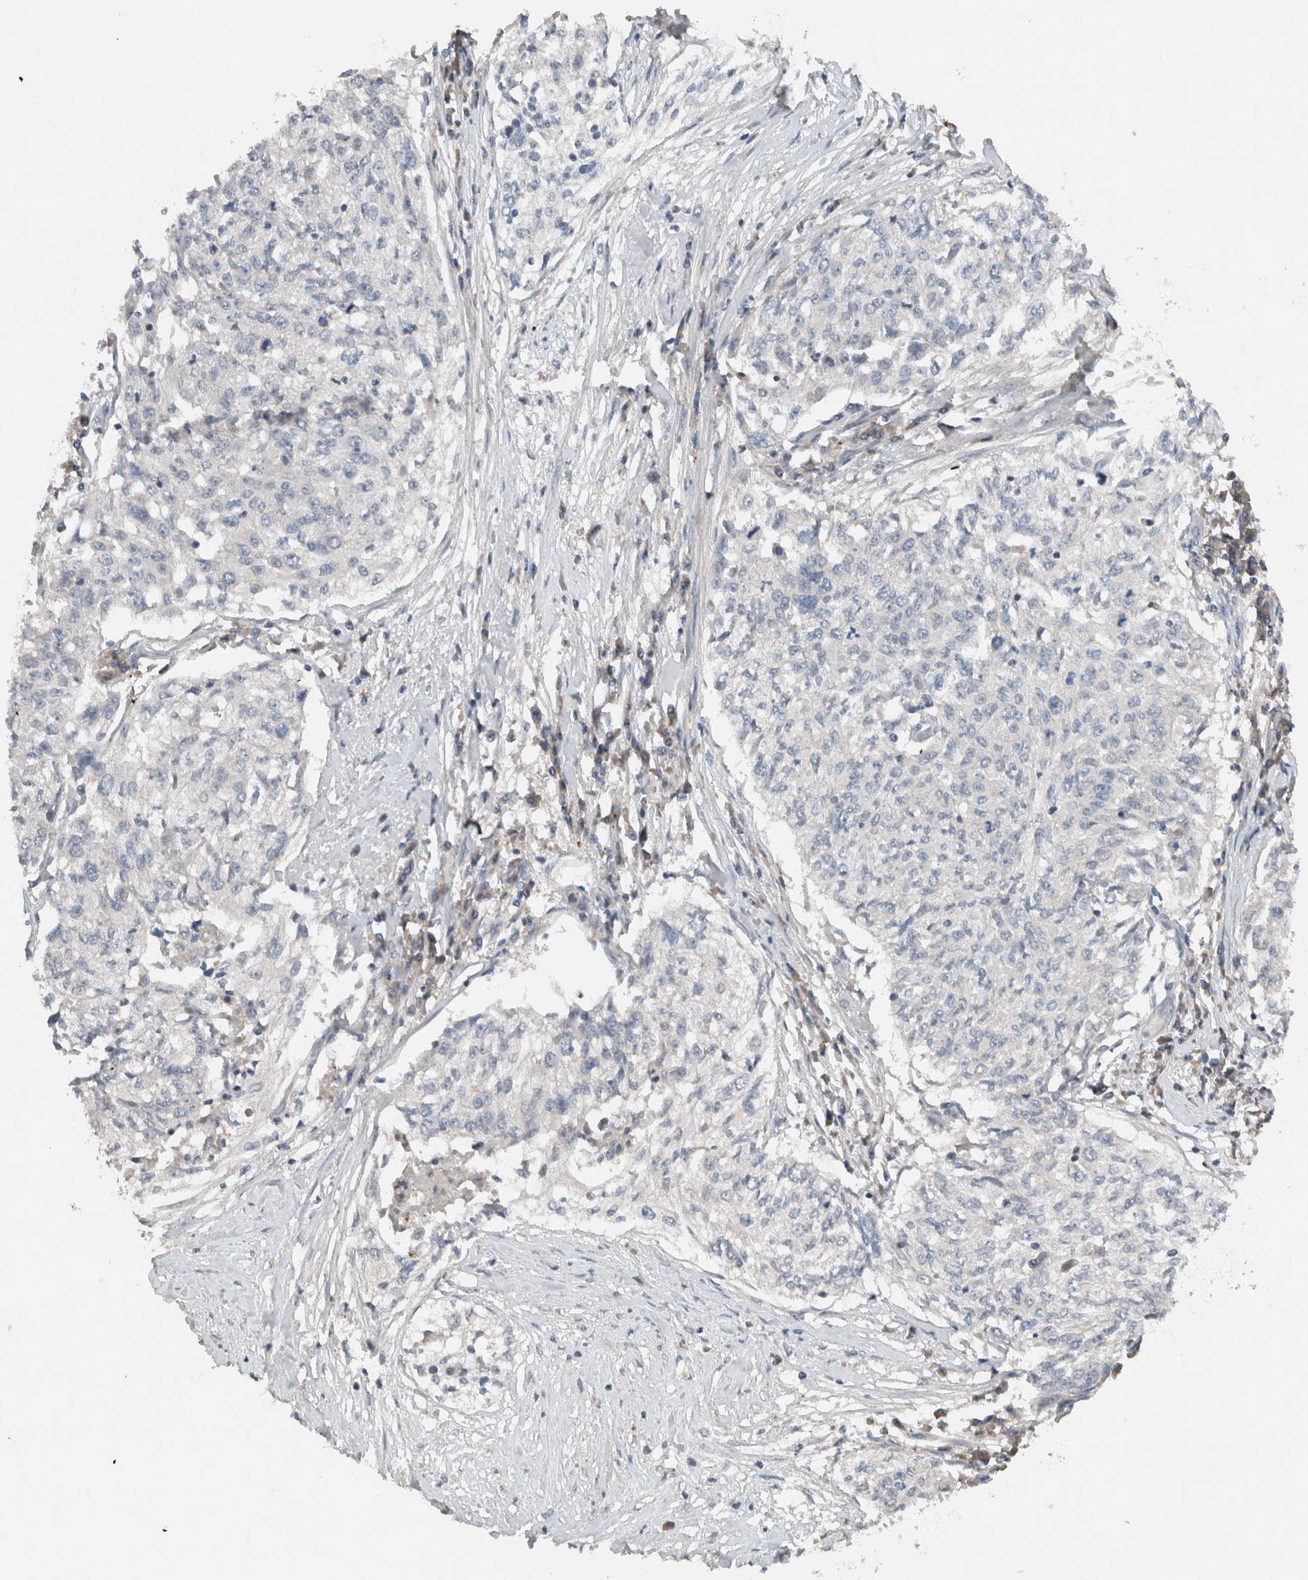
{"staining": {"intensity": "negative", "quantity": "none", "location": "none"}, "tissue": "cervical cancer", "cell_type": "Tumor cells", "image_type": "cancer", "snomed": [{"axis": "morphology", "description": "Squamous cell carcinoma, NOS"}, {"axis": "topography", "description": "Cervix"}], "caption": "This is an immunohistochemistry (IHC) photomicrograph of squamous cell carcinoma (cervical). There is no expression in tumor cells.", "gene": "UGCG", "patient": {"sex": "female", "age": 57}}